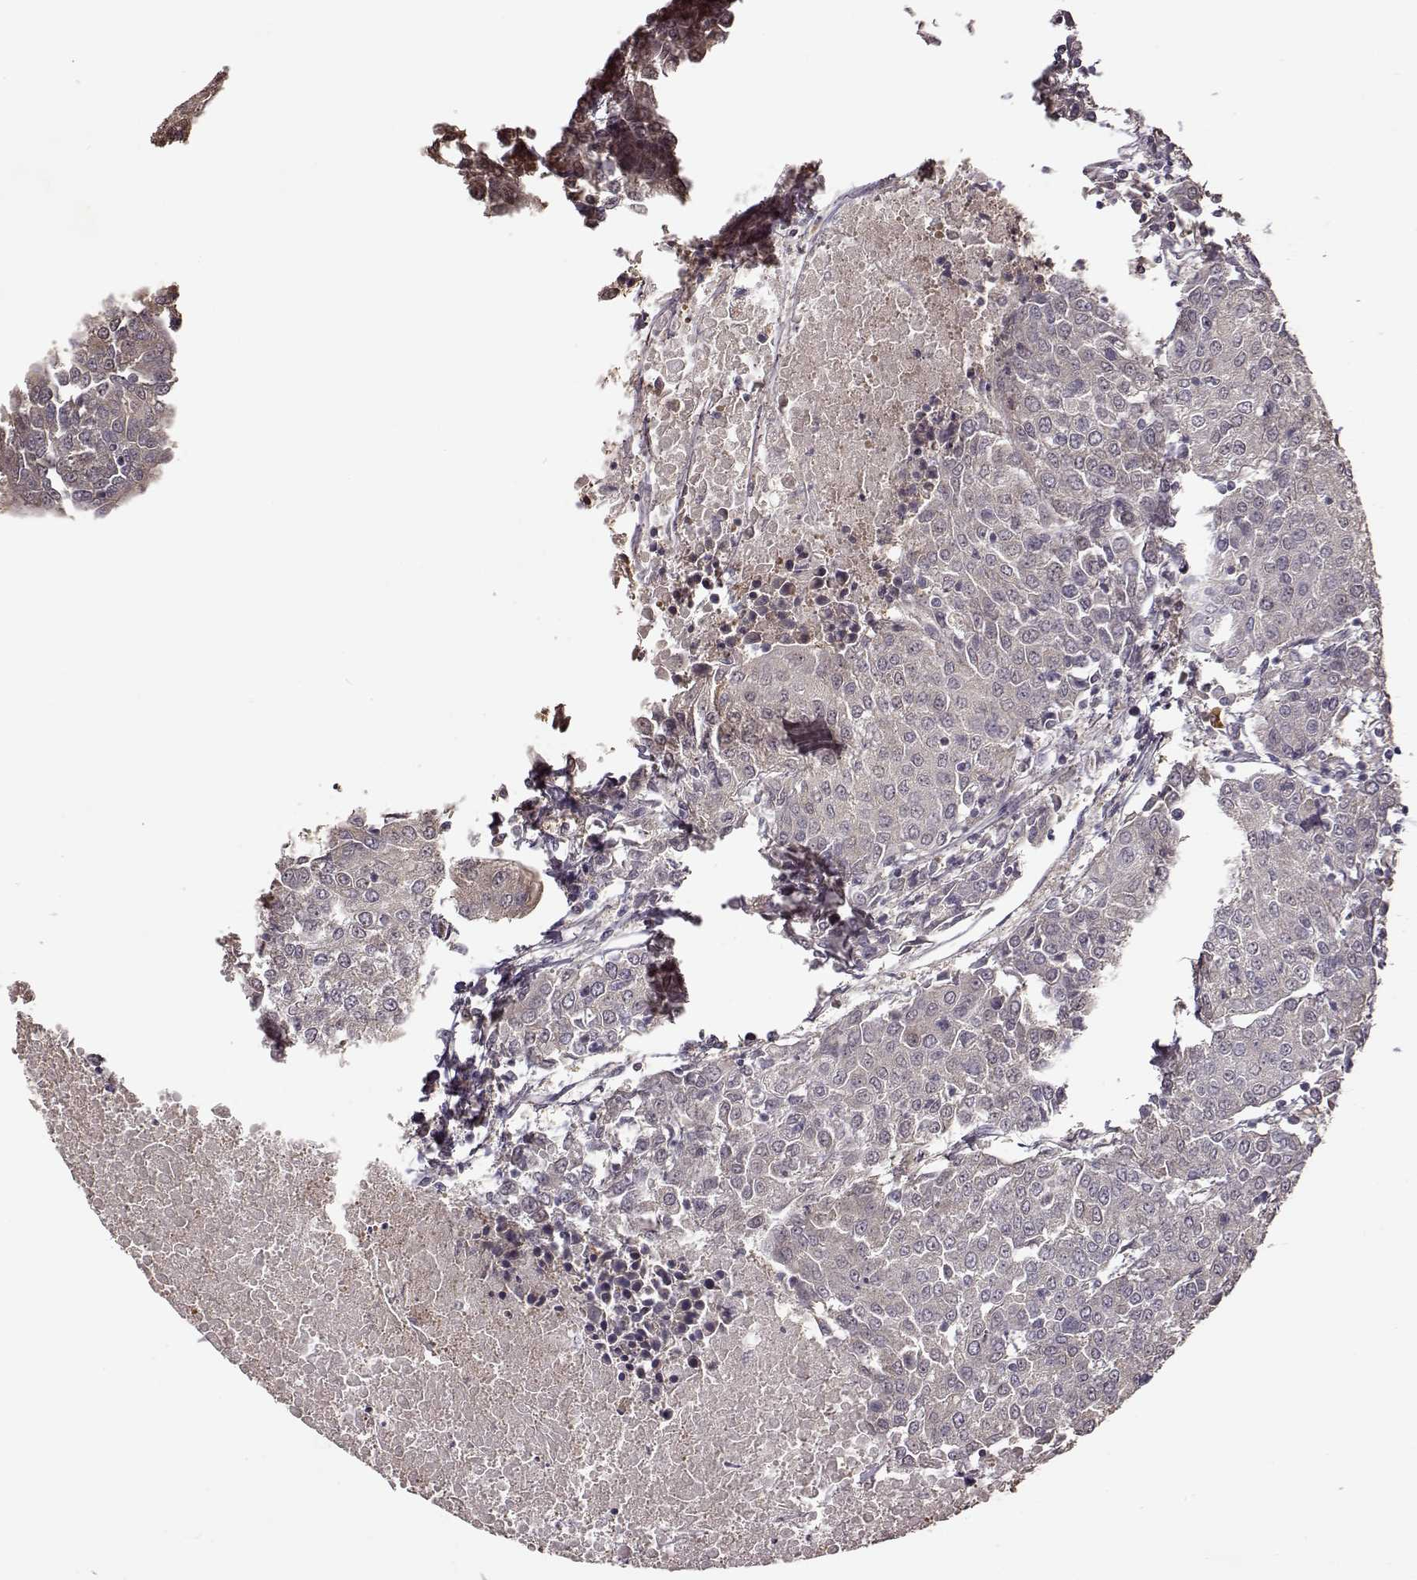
{"staining": {"intensity": "negative", "quantity": "none", "location": "none"}, "tissue": "urothelial cancer", "cell_type": "Tumor cells", "image_type": "cancer", "snomed": [{"axis": "morphology", "description": "Urothelial carcinoma, High grade"}, {"axis": "topography", "description": "Urinary bladder"}], "caption": "Image shows no protein expression in tumor cells of urothelial carcinoma (high-grade) tissue. (Brightfield microscopy of DAB immunohistochemistry at high magnification).", "gene": "CRB1", "patient": {"sex": "female", "age": 85}}